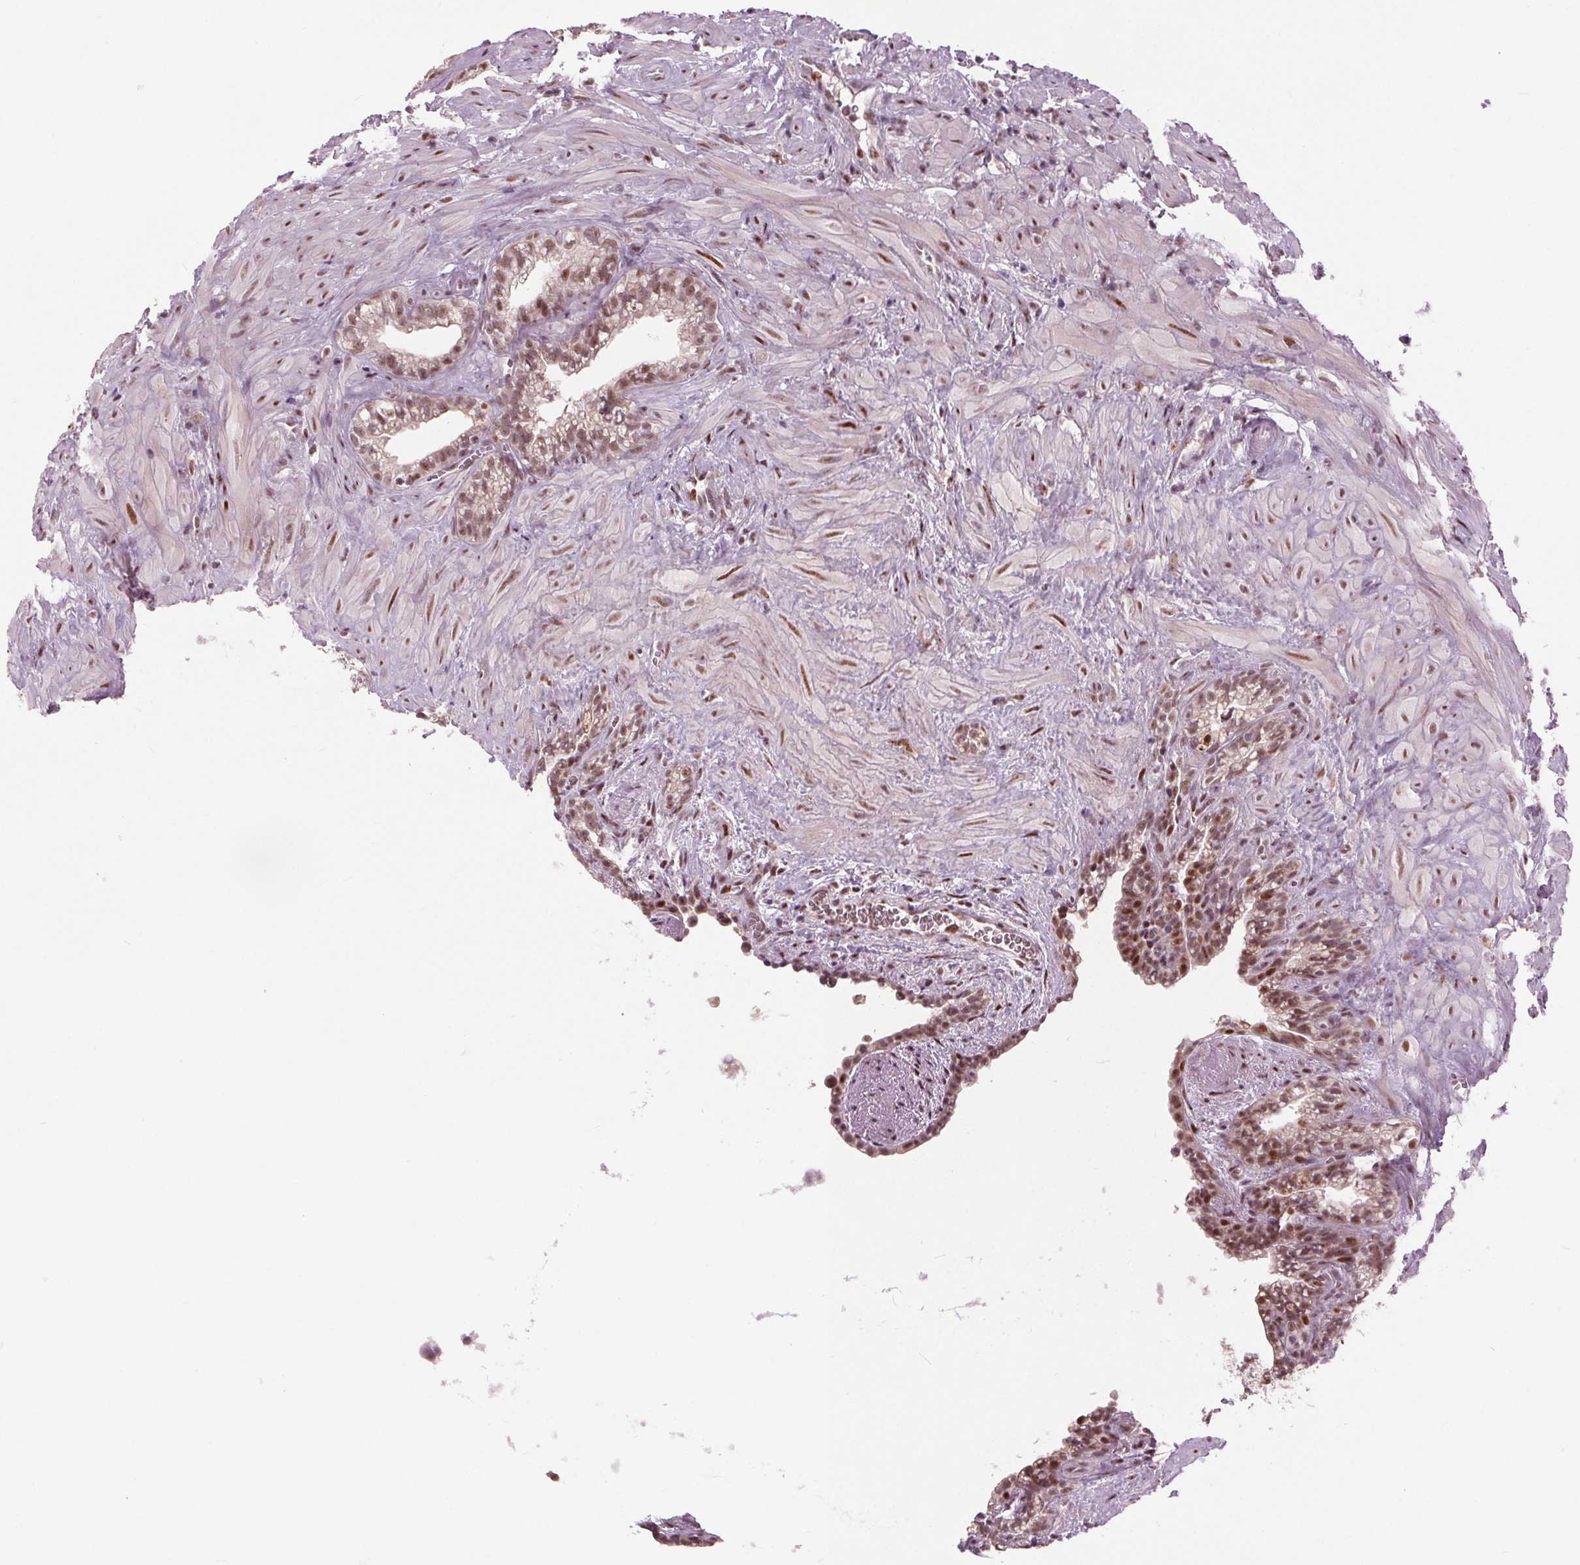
{"staining": {"intensity": "moderate", "quantity": ">75%", "location": "nuclear"}, "tissue": "seminal vesicle", "cell_type": "Glandular cells", "image_type": "normal", "snomed": [{"axis": "morphology", "description": "Normal tissue, NOS"}, {"axis": "topography", "description": "Seminal veicle"}], "caption": "IHC histopathology image of benign seminal vesicle stained for a protein (brown), which reveals medium levels of moderate nuclear positivity in about >75% of glandular cells.", "gene": "TTC34", "patient": {"sex": "male", "age": 76}}